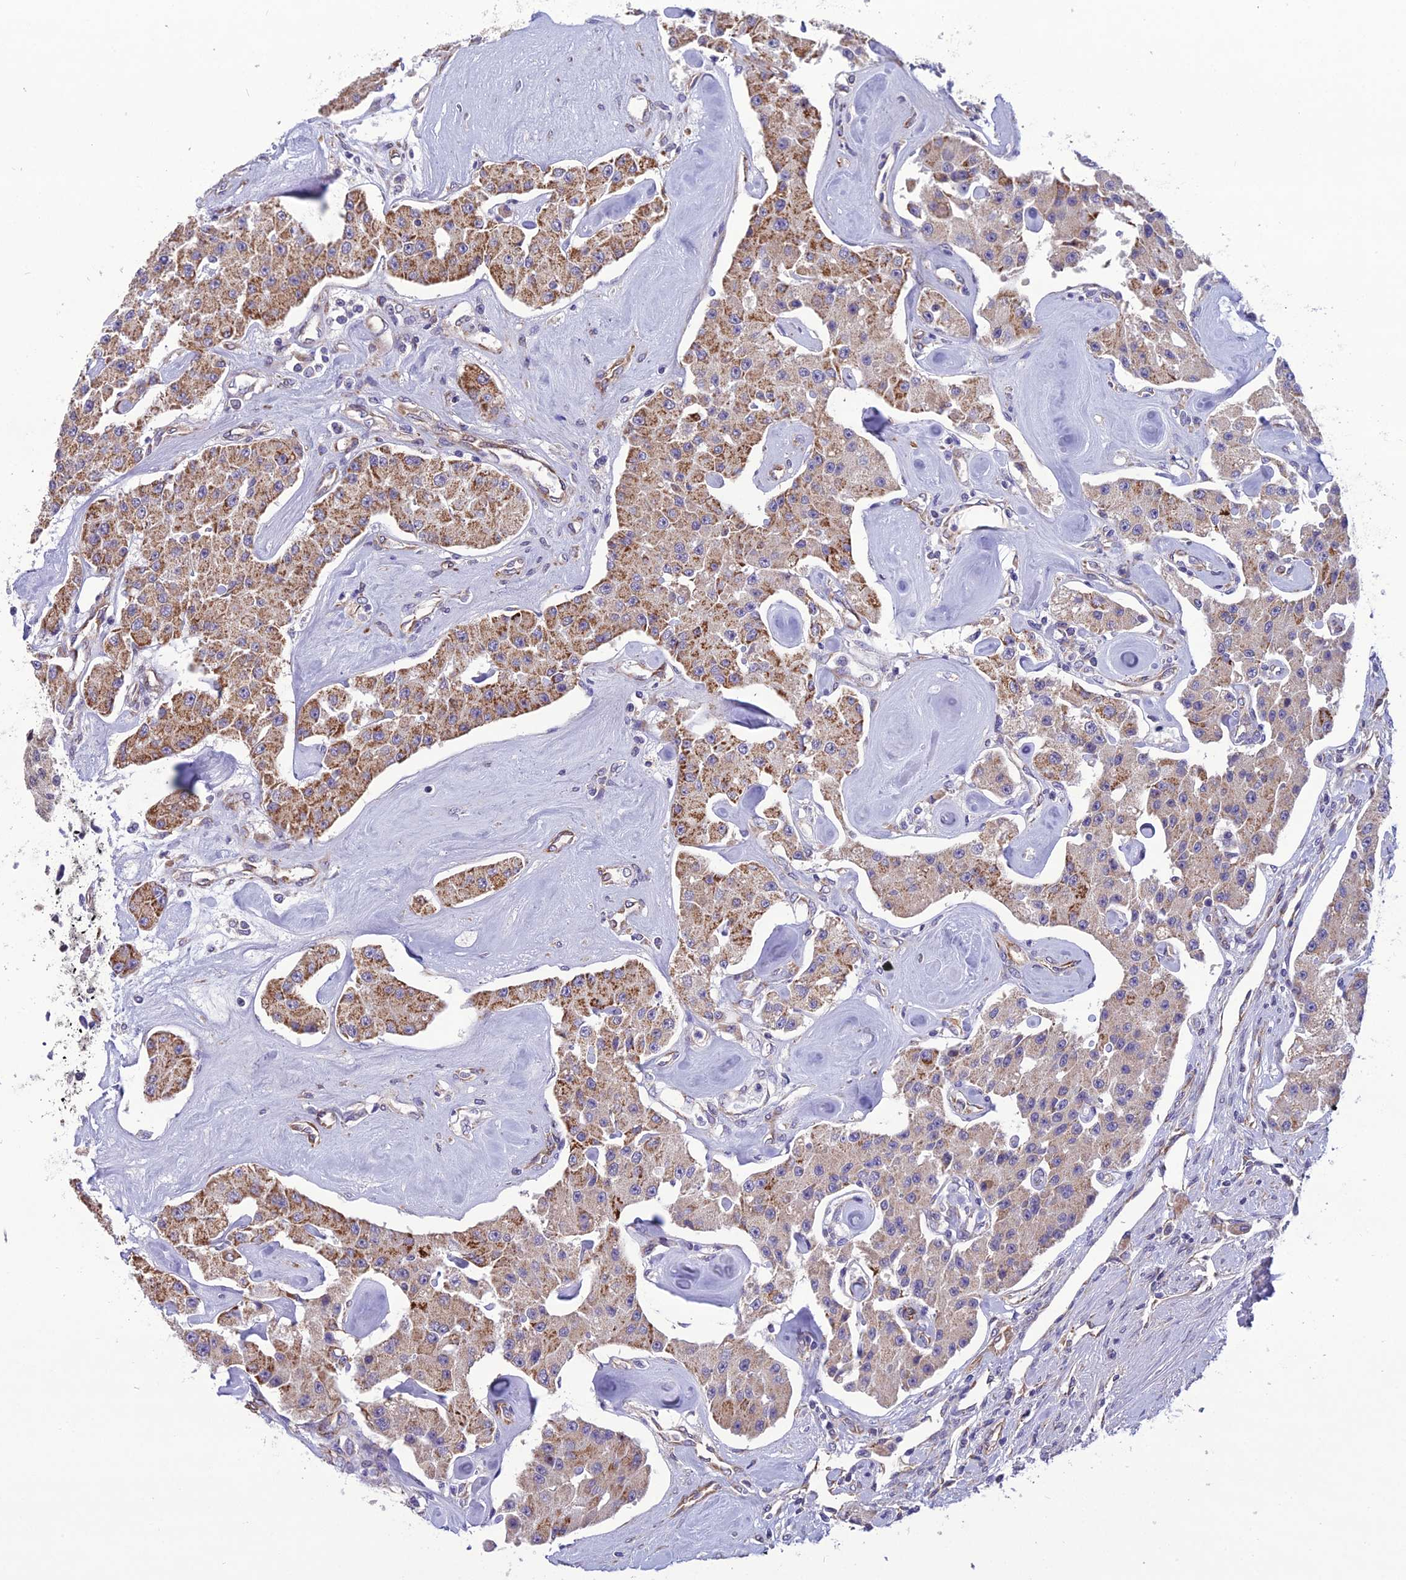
{"staining": {"intensity": "moderate", "quantity": ">75%", "location": "cytoplasmic/membranous"}, "tissue": "carcinoid", "cell_type": "Tumor cells", "image_type": "cancer", "snomed": [{"axis": "morphology", "description": "Carcinoid, malignant, NOS"}, {"axis": "topography", "description": "Pancreas"}], "caption": "This is an image of immunohistochemistry (IHC) staining of malignant carcinoid, which shows moderate staining in the cytoplasmic/membranous of tumor cells.", "gene": "NODAL", "patient": {"sex": "male", "age": 41}}